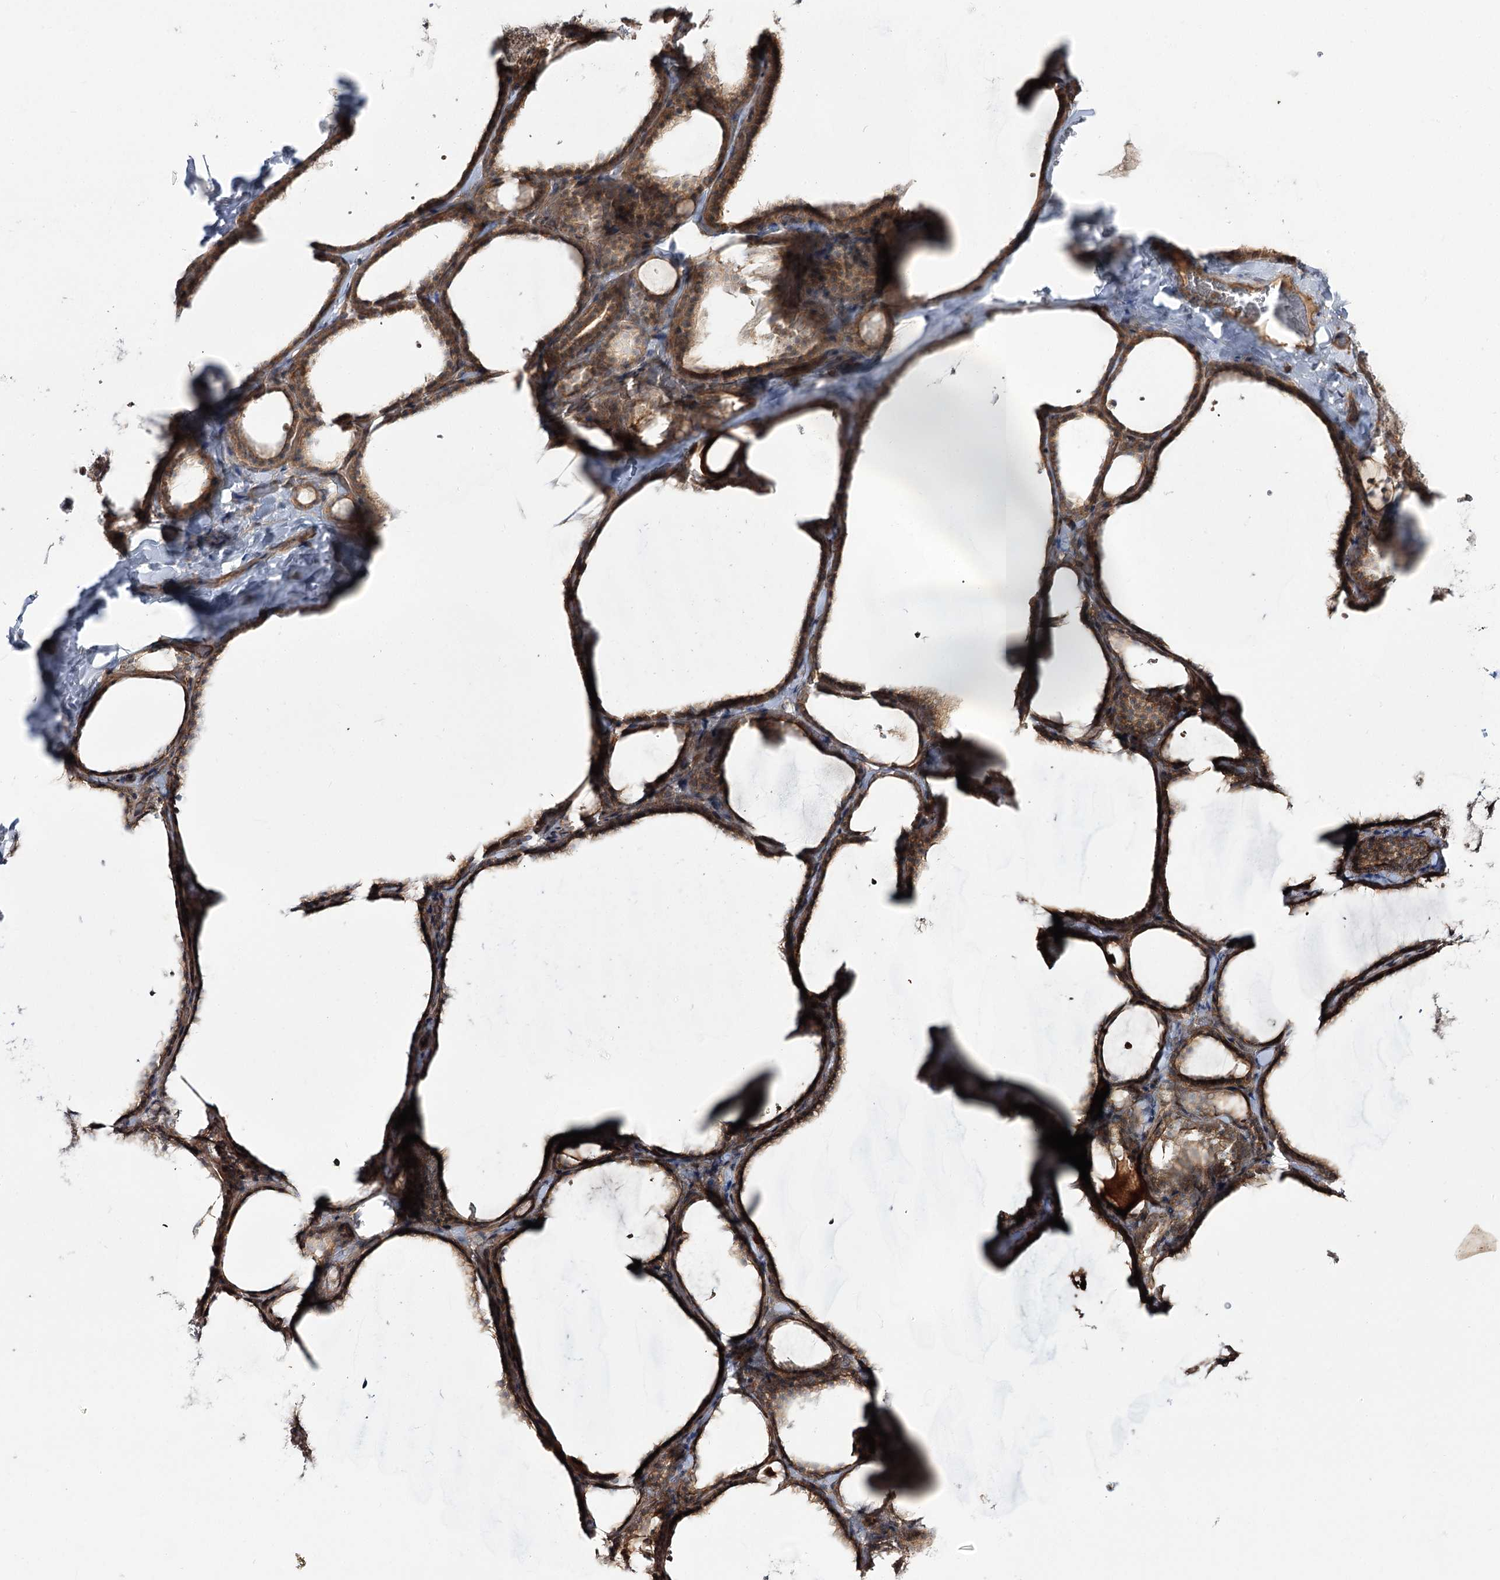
{"staining": {"intensity": "strong", "quantity": ">75%", "location": "cytoplasmic/membranous"}, "tissue": "thyroid gland", "cell_type": "Glandular cells", "image_type": "normal", "snomed": [{"axis": "morphology", "description": "Normal tissue, NOS"}, {"axis": "topography", "description": "Thyroid gland"}], "caption": "This histopathology image reveals normal thyroid gland stained with immunohistochemistry to label a protein in brown. The cytoplasmic/membranous of glandular cells show strong positivity for the protein. Nuclei are counter-stained blue.", "gene": "C11orf80", "patient": {"sex": "female", "age": 22}}